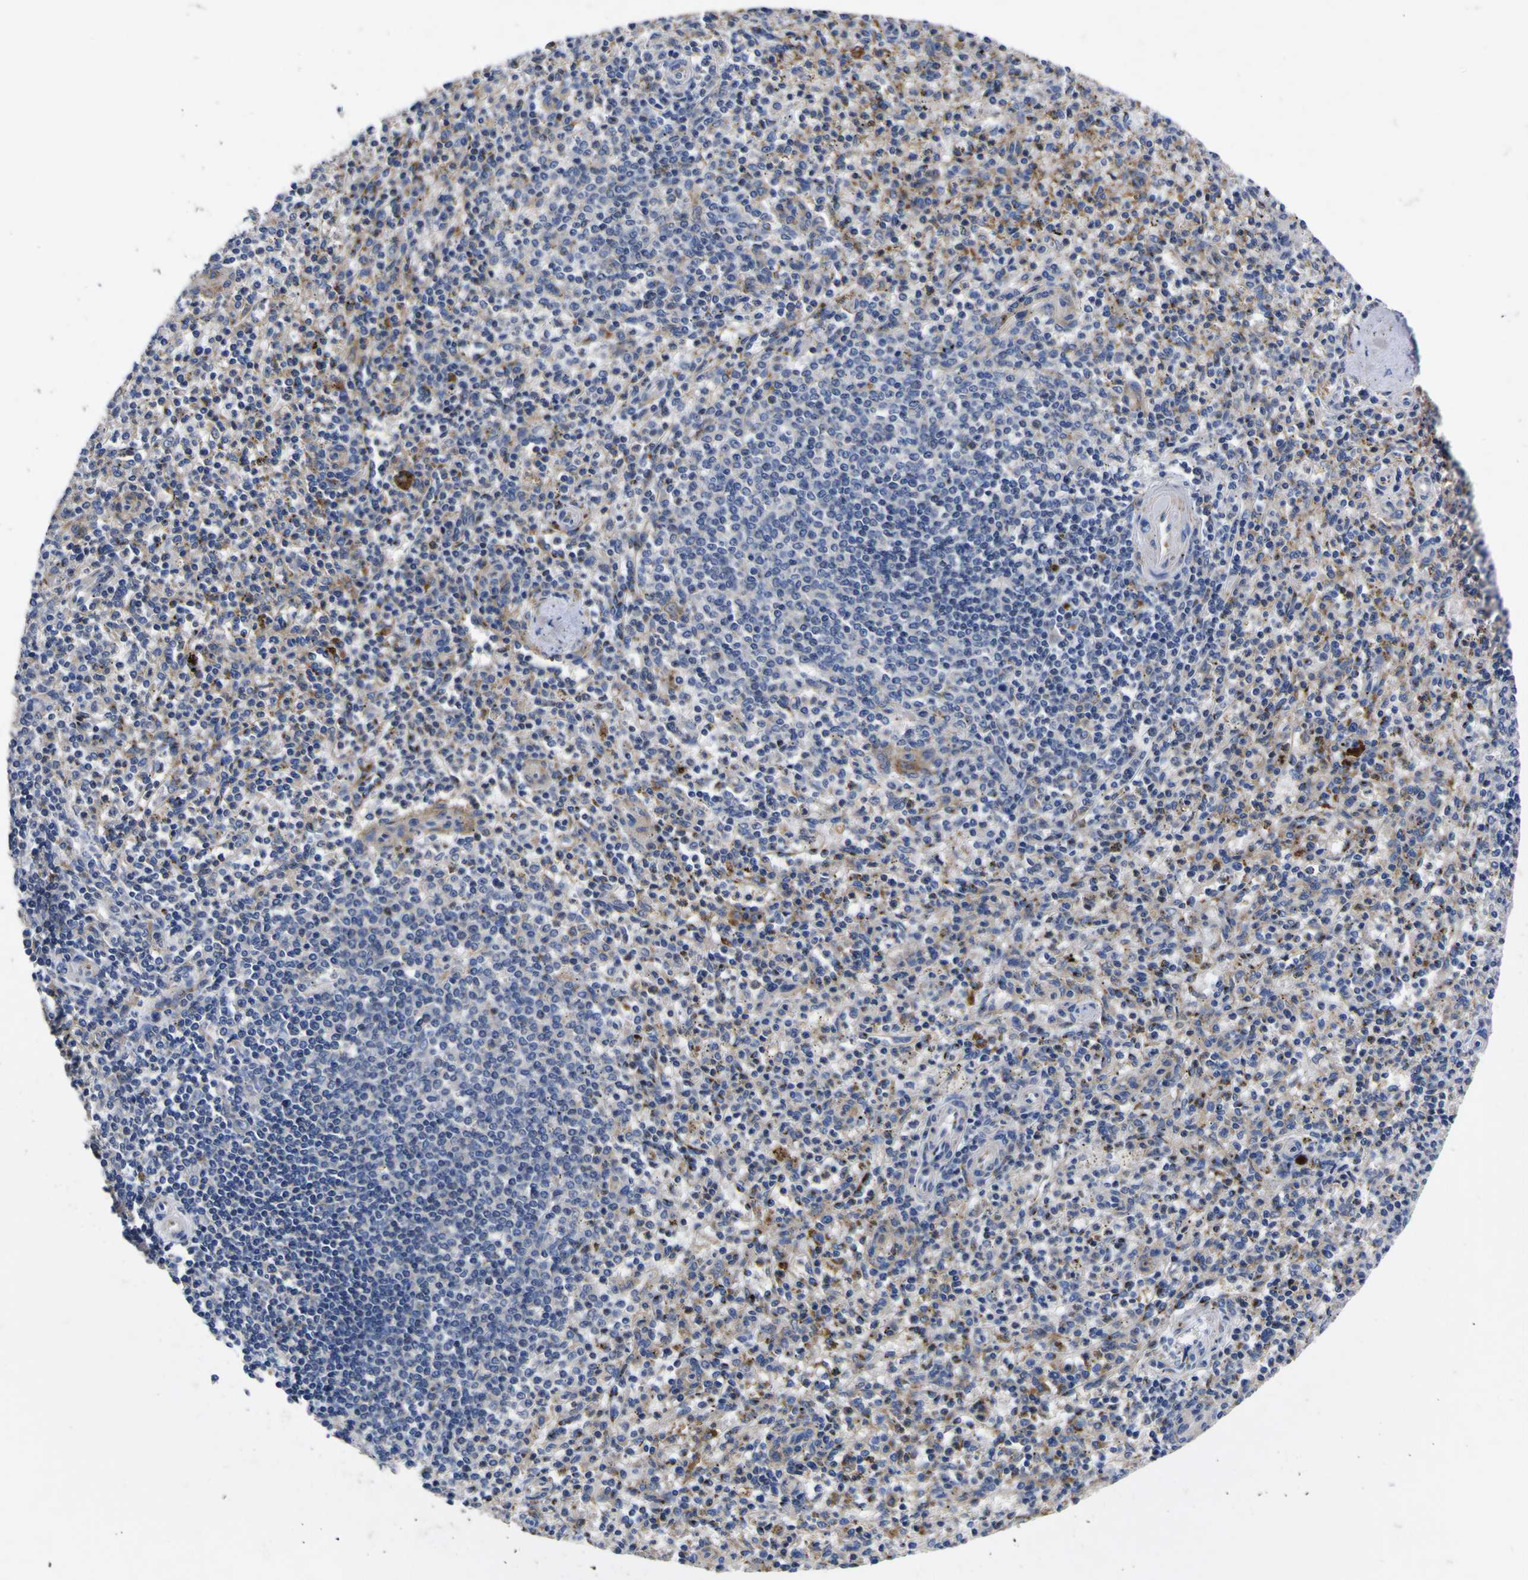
{"staining": {"intensity": "moderate", "quantity": ">75%", "location": "cytoplasmic/membranous"}, "tissue": "spleen", "cell_type": "Cells in red pulp", "image_type": "normal", "snomed": [{"axis": "morphology", "description": "Normal tissue, NOS"}, {"axis": "topography", "description": "Spleen"}], "caption": "About >75% of cells in red pulp in unremarkable human spleen exhibit moderate cytoplasmic/membranous protein staining as visualized by brown immunohistochemical staining.", "gene": "COA1", "patient": {"sex": "female", "age": 68}}